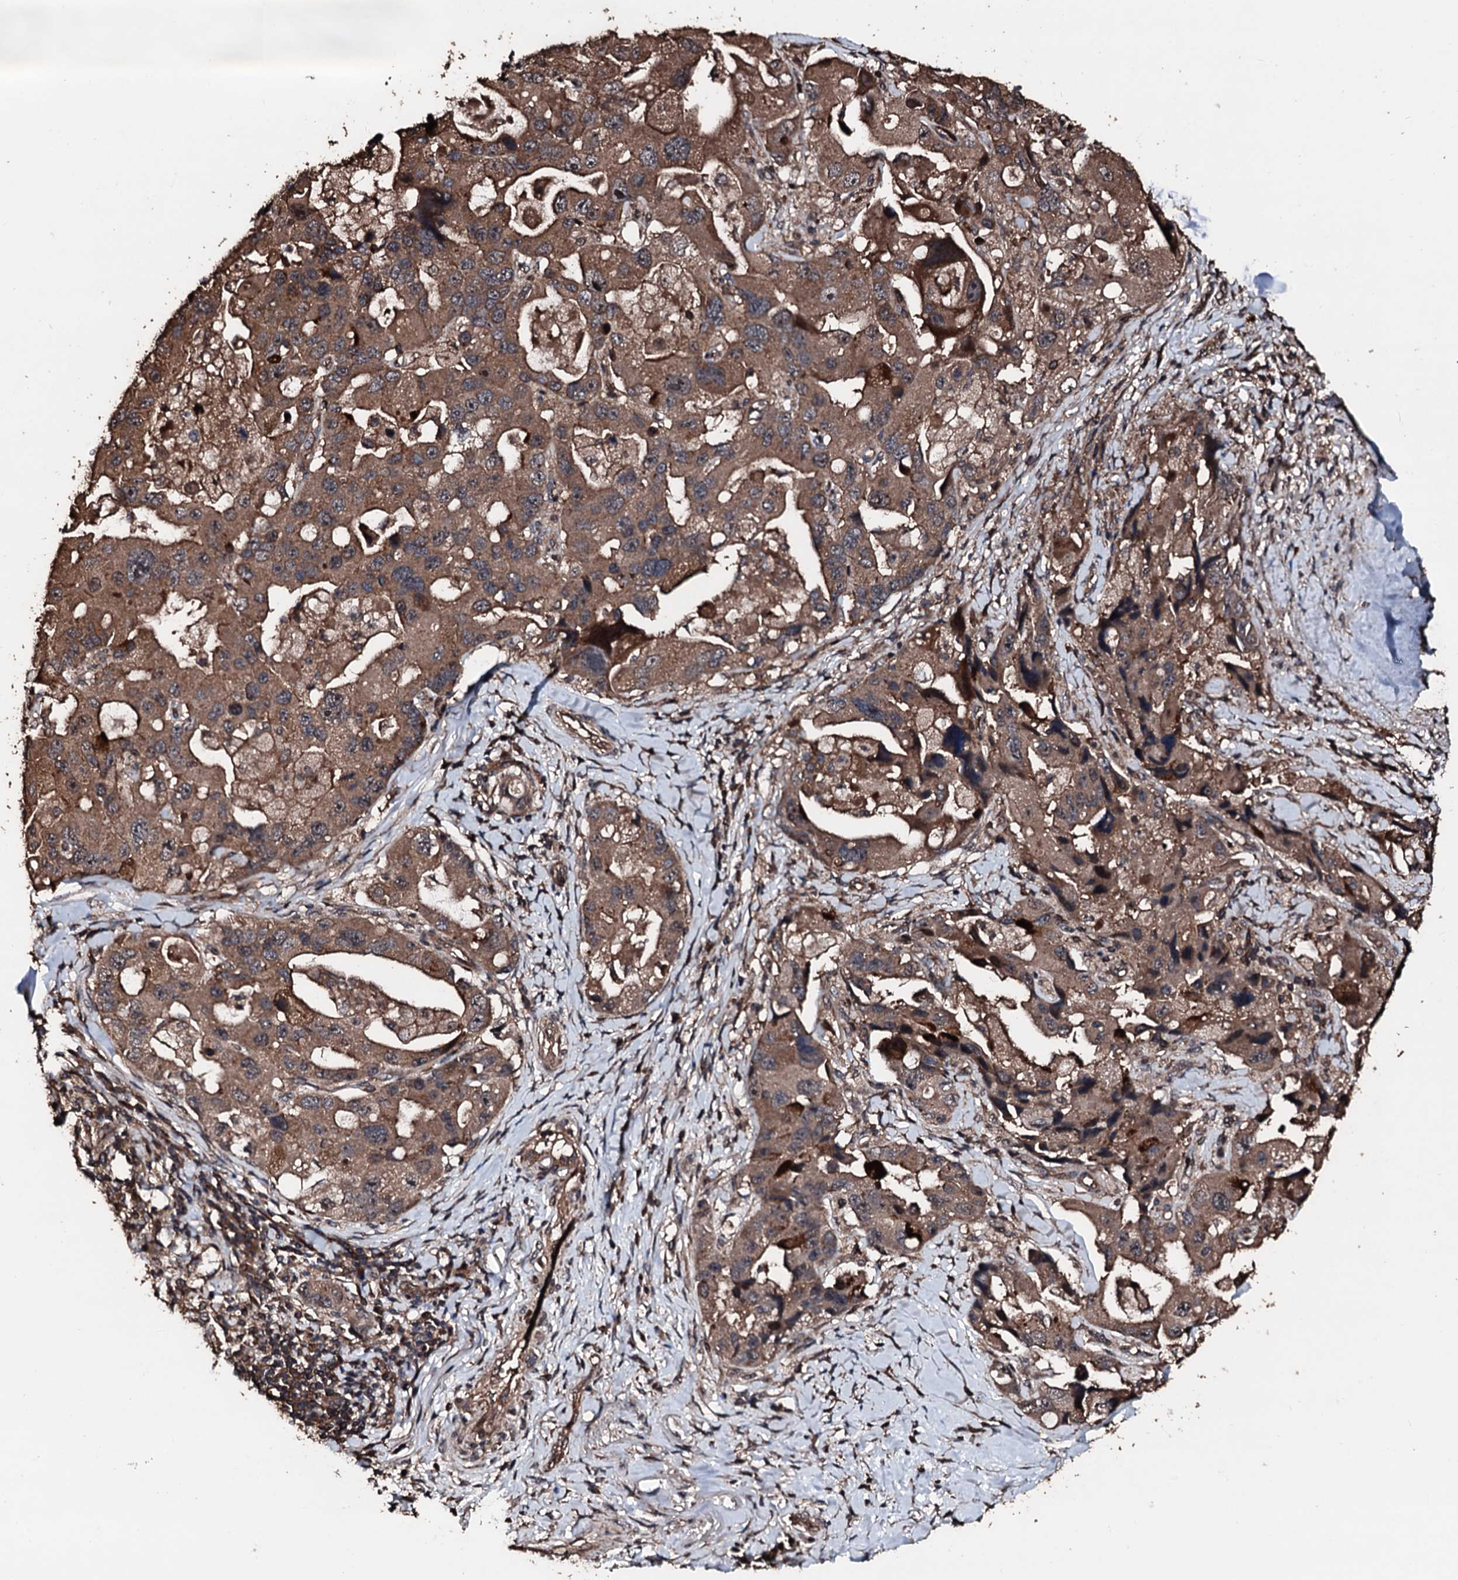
{"staining": {"intensity": "moderate", "quantity": ">75%", "location": "cytoplasmic/membranous"}, "tissue": "lung cancer", "cell_type": "Tumor cells", "image_type": "cancer", "snomed": [{"axis": "morphology", "description": "Adenocarcinoma, NOS"}, {"axis": "topography", "description": "Lung"}], "caption": "The image displays immunohistochemical staining of adenocarcinoma (lung). There is moderate cytoplasmic/membranous positivity is identified in approximately >75% of tumor cells. The protein of interest is shown in brown color, while the nuclei are stained blue.", "gene": "KIF18A", "patient": {"sex": "female", "age": 54}}